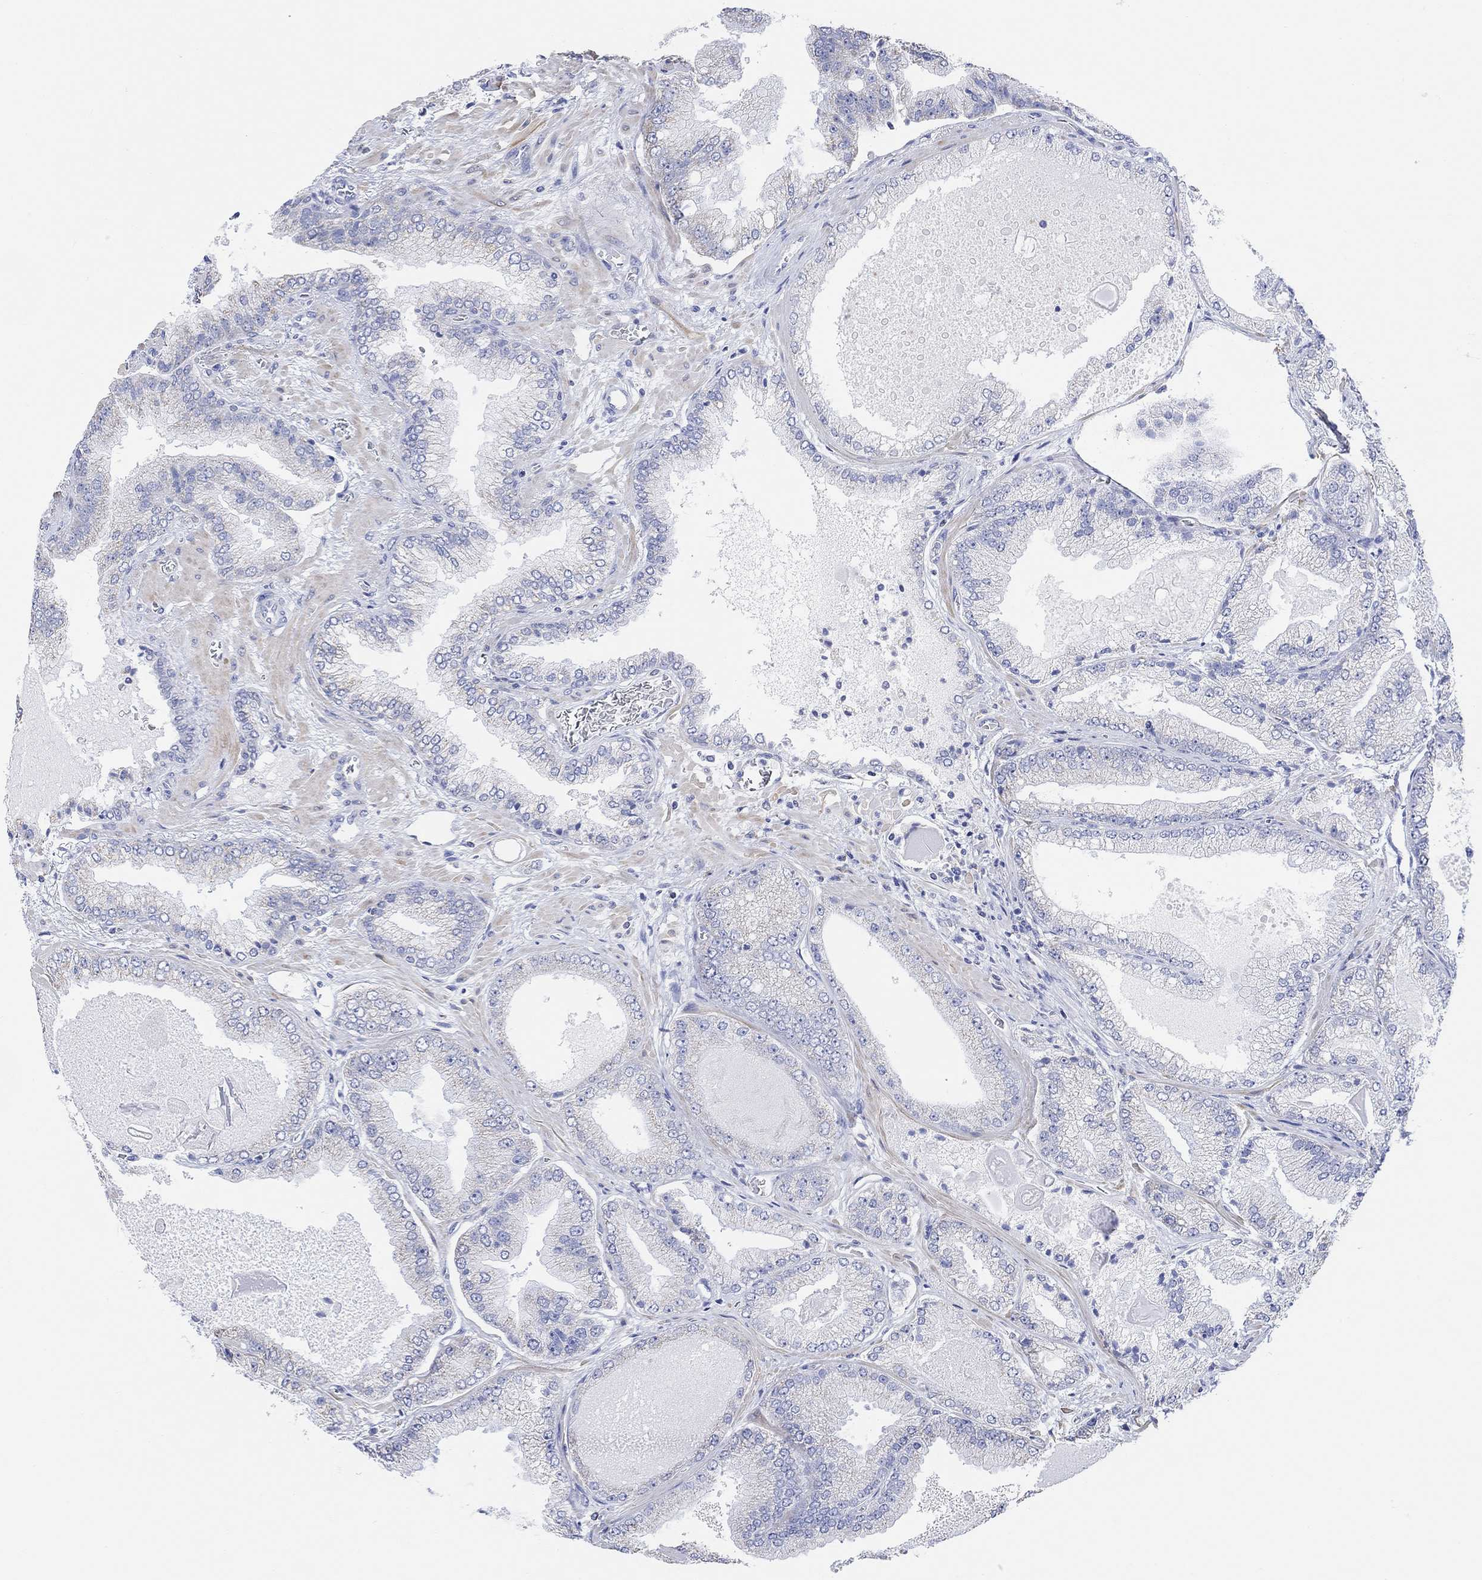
{"staining": {"intensity": "negative", "quantity": "none", "location": "none"}, "tissue": "prostate cancer", "cell_type": "Tumor cells", "image_type": "cancer", "snomed": [{"axis": "morphology", "description": "Adenocarcinoma, Low grade"}, {"axis": "topography", "description": "Prostate"}], "caption": "Prostate cancer (low-grade adenocarcinoma) stained for a protein using immunohistochemistry (IHC) displays no expression tumor cells.", "gene": "SYT12", "patient": {"sex": "male", "age": 72}}